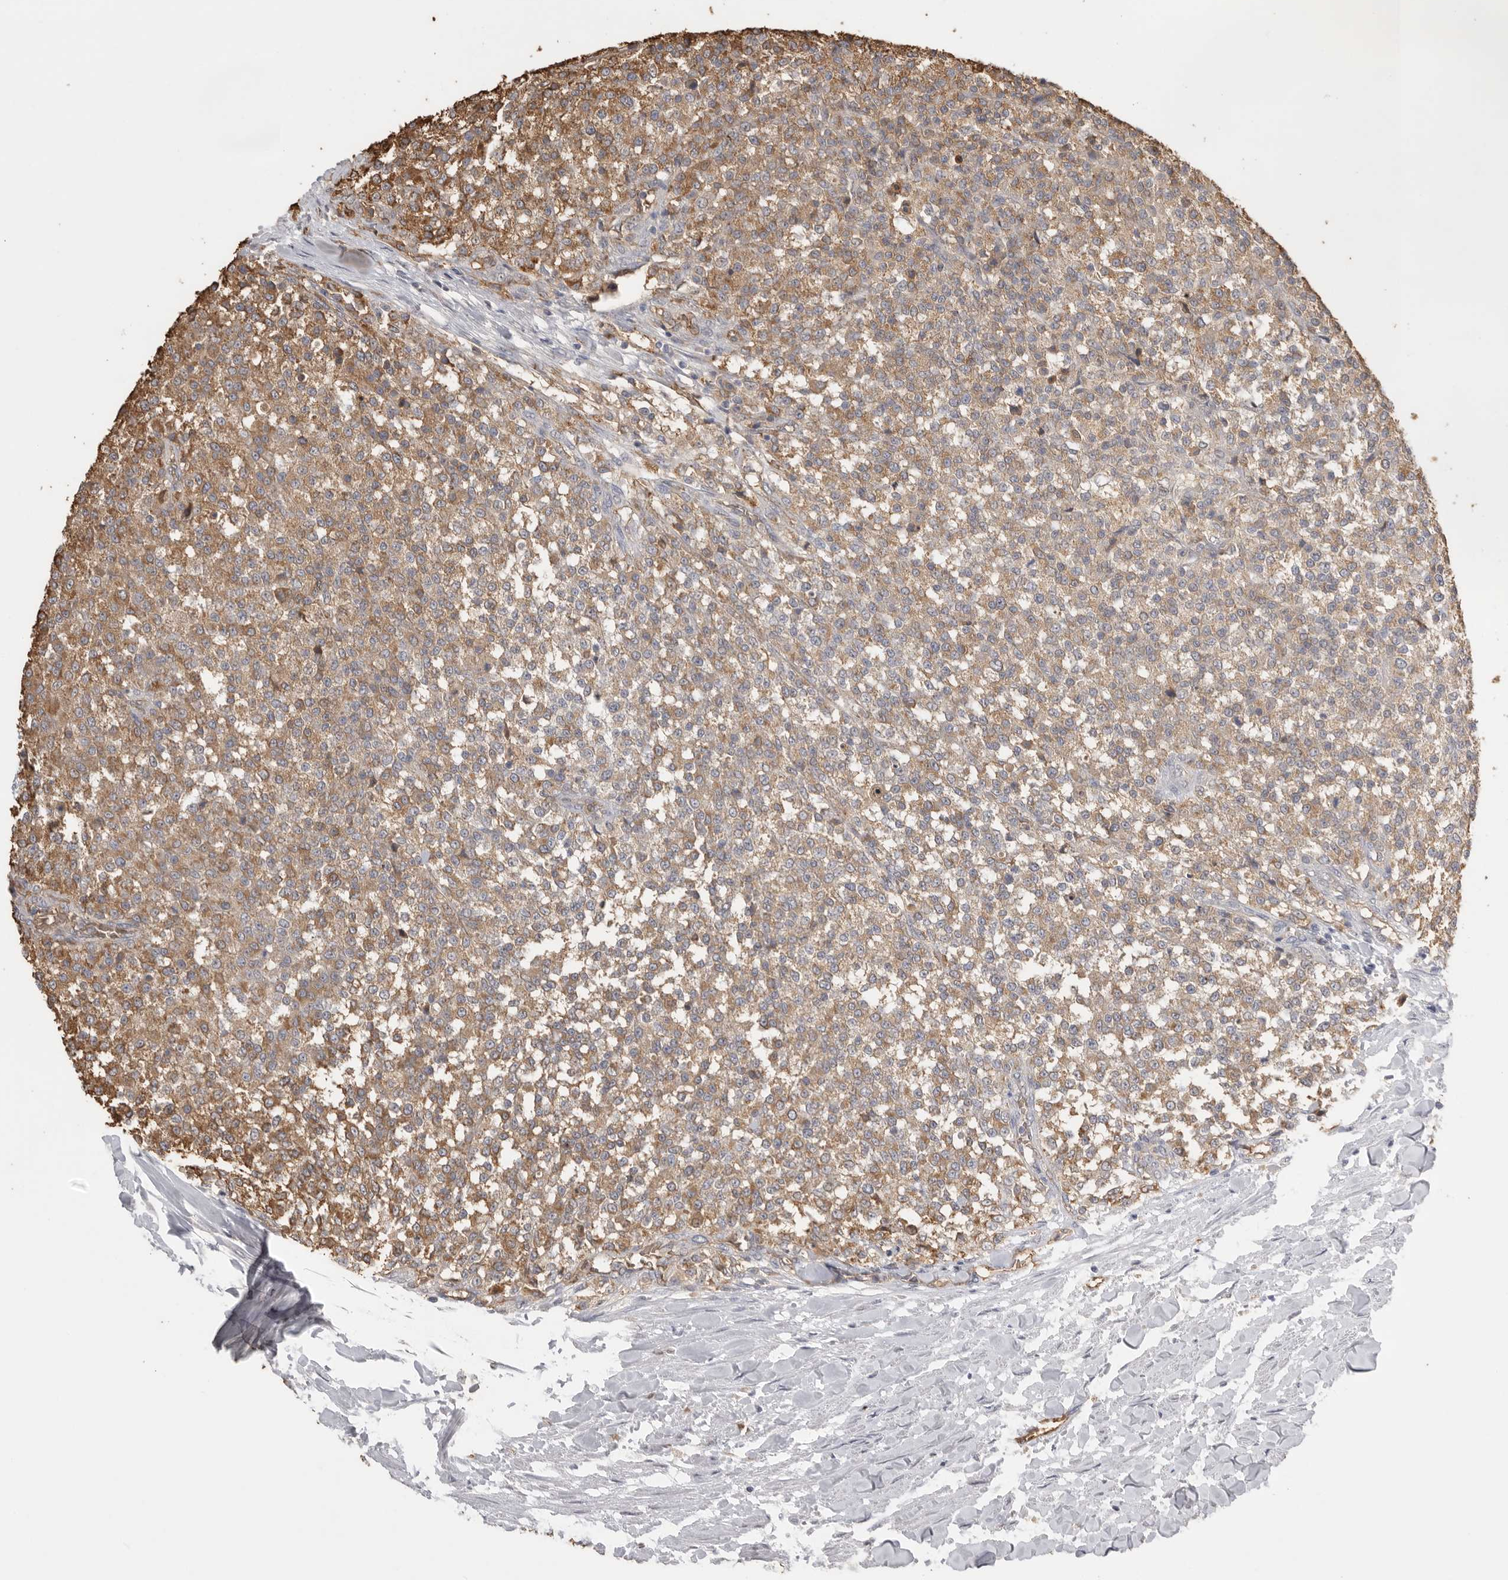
{"staining": {"intensity": "moderate", "quantity": "25%-75%", "location": "cytoplasmic/membranous"}, "tissue": "testis cancer", "cell_type": "Tumor cells", "image_type": "cancer", "snomed": [{"axis": "morphology", "description": "Seminoma, NOS"}, {"axis": "topography", "description": "Testis"}], "caption": "Immunohistochemical staining of human testis seminoma exhibits medium levels of moderate cytoplasmic/membranous positivity in about 25%-75% of tumor cells.", "gene": "IL27", "patient": {"sex": "male", "age": 59}}